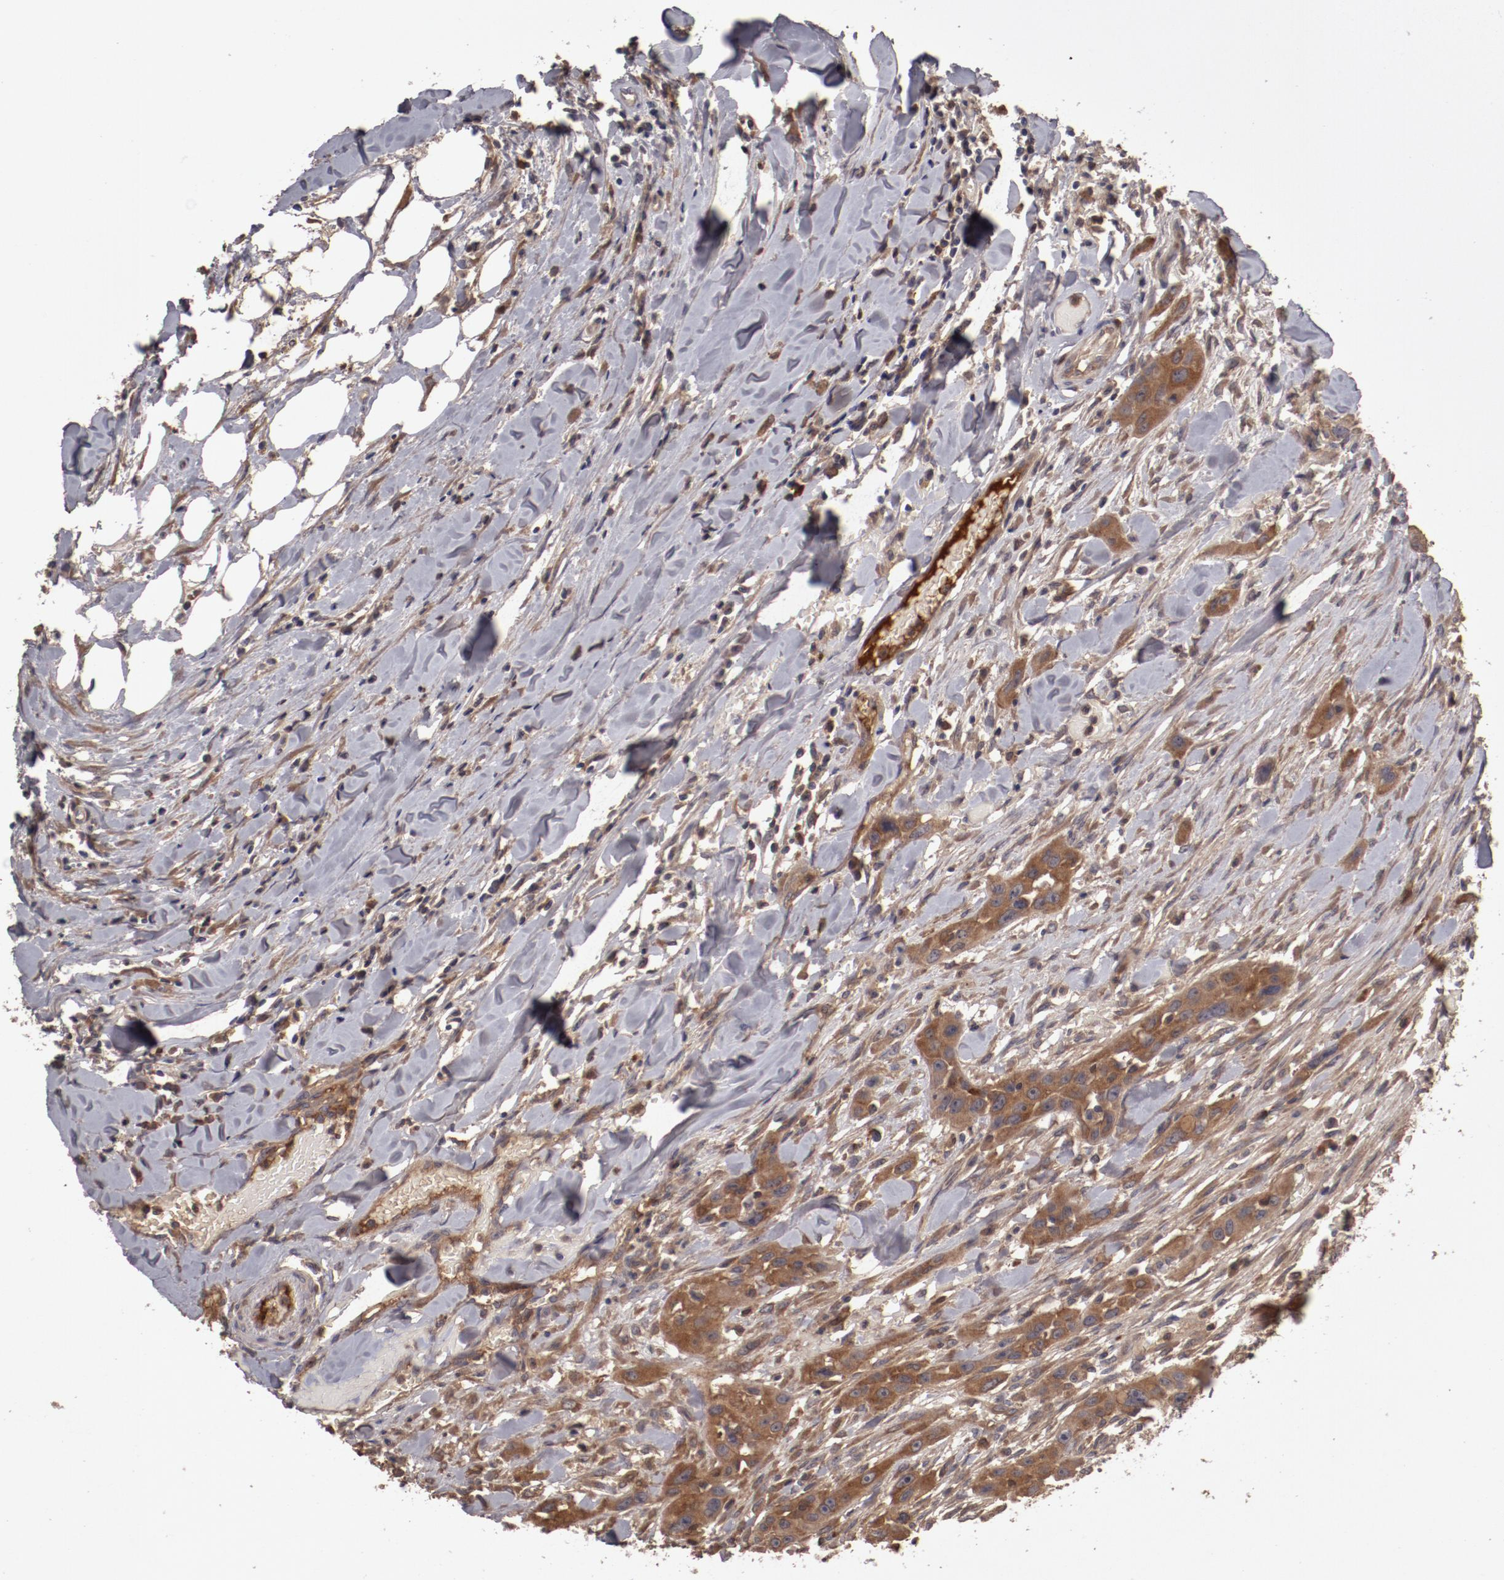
{"staining": {"intensity": "moderate", "quantity": ">75%", "location": "cytoplasmic/membranous"}, "tissue": "head and neck cancer", "cell_type": "Tumor cells", "image_type": "cancer", "snomed": [{"axis": "morphology", "description": "Neoplasm, malignant, NOS"}, {"axis": "topography", "description": "Salivary gland"}, {"axis": "topography", "description": "Head-Neck"}], "caption": "IHC photomicrograph of neoplastic tissue: human head and neck cancer stained using IHC demonstrates medium levels of moderate protein expression localized specifically in the cytoplasmic/membranous of tumor cells, appearing as a cytoplasmic/membranous brown color.", "gene": "CP", "patient": {"sex": "male", "age": 43}}